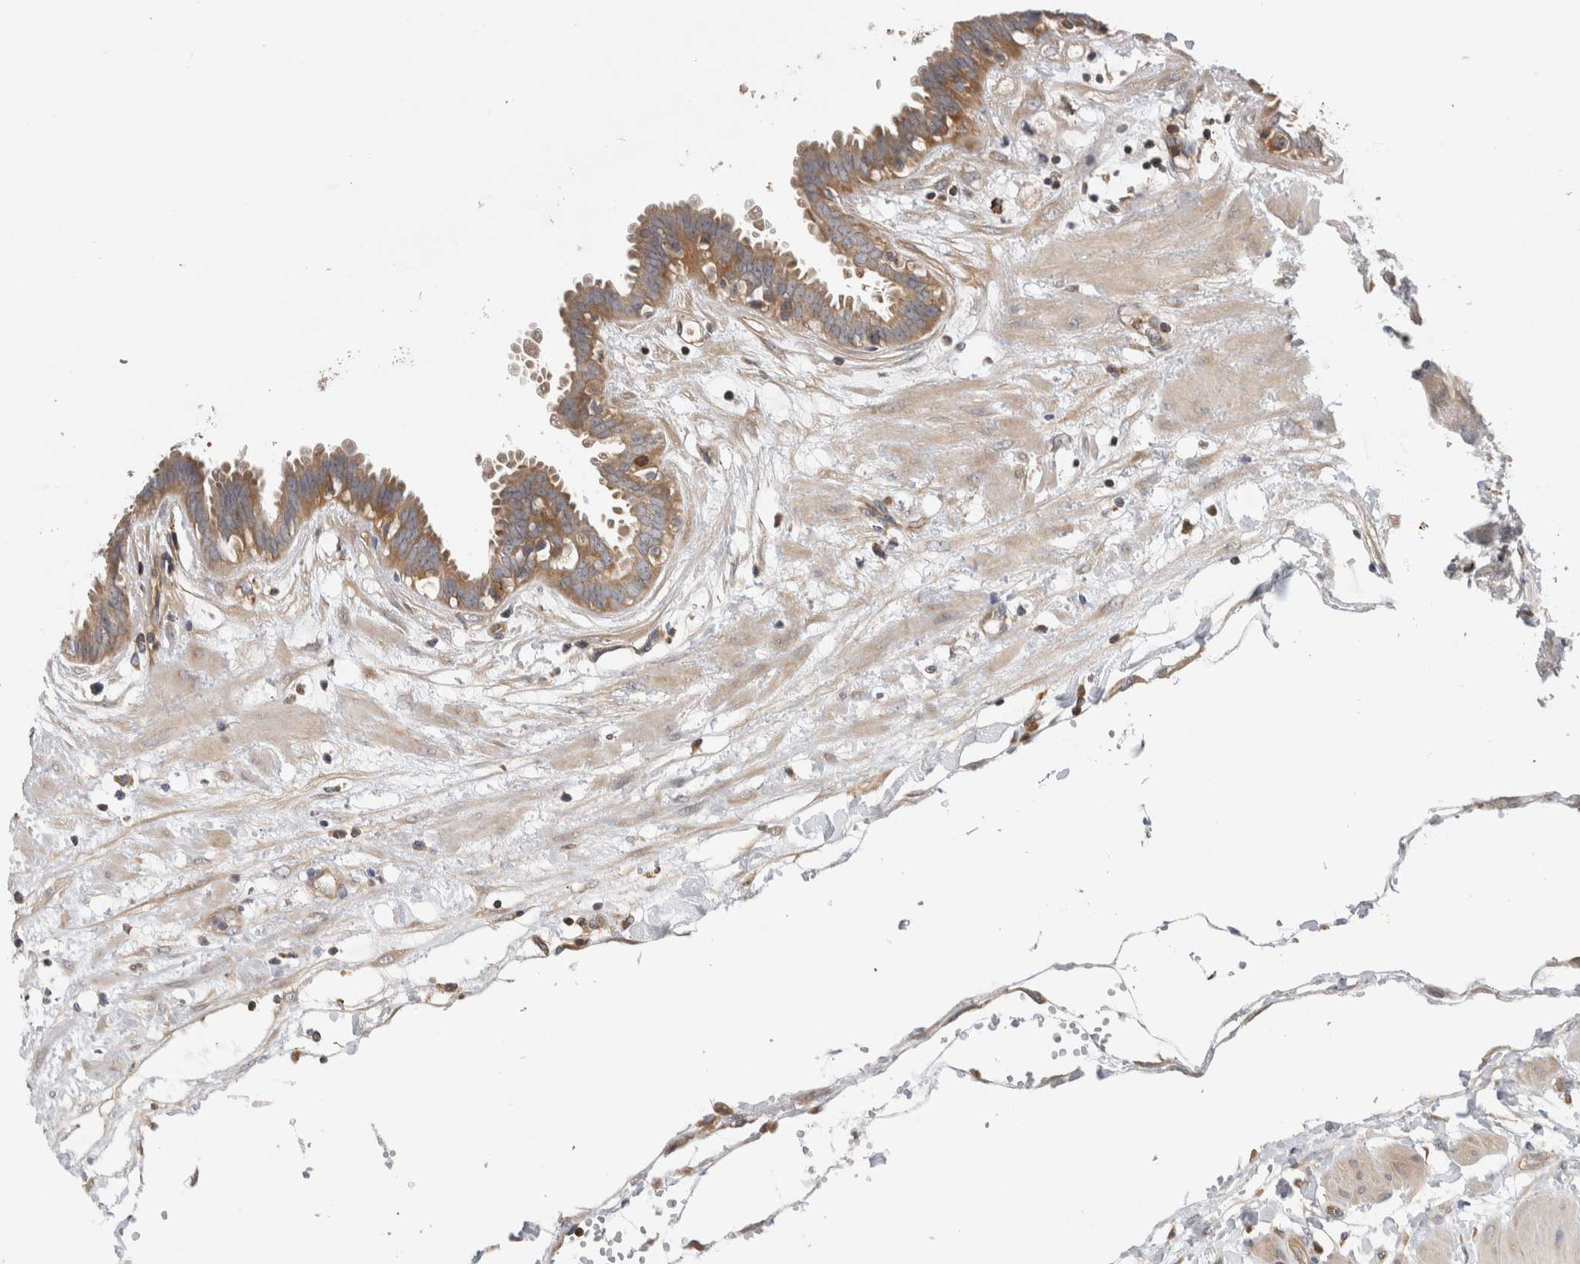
{"staining": {"intensity": "moderate", "quantity": ">75%", "location": "cytoplasmic/membranous"}, "tissue": "fallopian tube", "cell_type": "Glandular cells", "image_type": "normal", "snomed": [{"axis": "morphology", "description": "Normal tissue, NOS"}, {"axis": "topography", "description": "Fallopian tube"}, {"axis": "topography", "description": "Placenta"}], "caption": "Protein expression by IHC demonstrates moderate cytoplasmic/membranous expression in about >75% of glandular cells in unremarkable fallopian tube.", "gene": "GRIK2", "patient": {"sex": "female", "age": 32}}